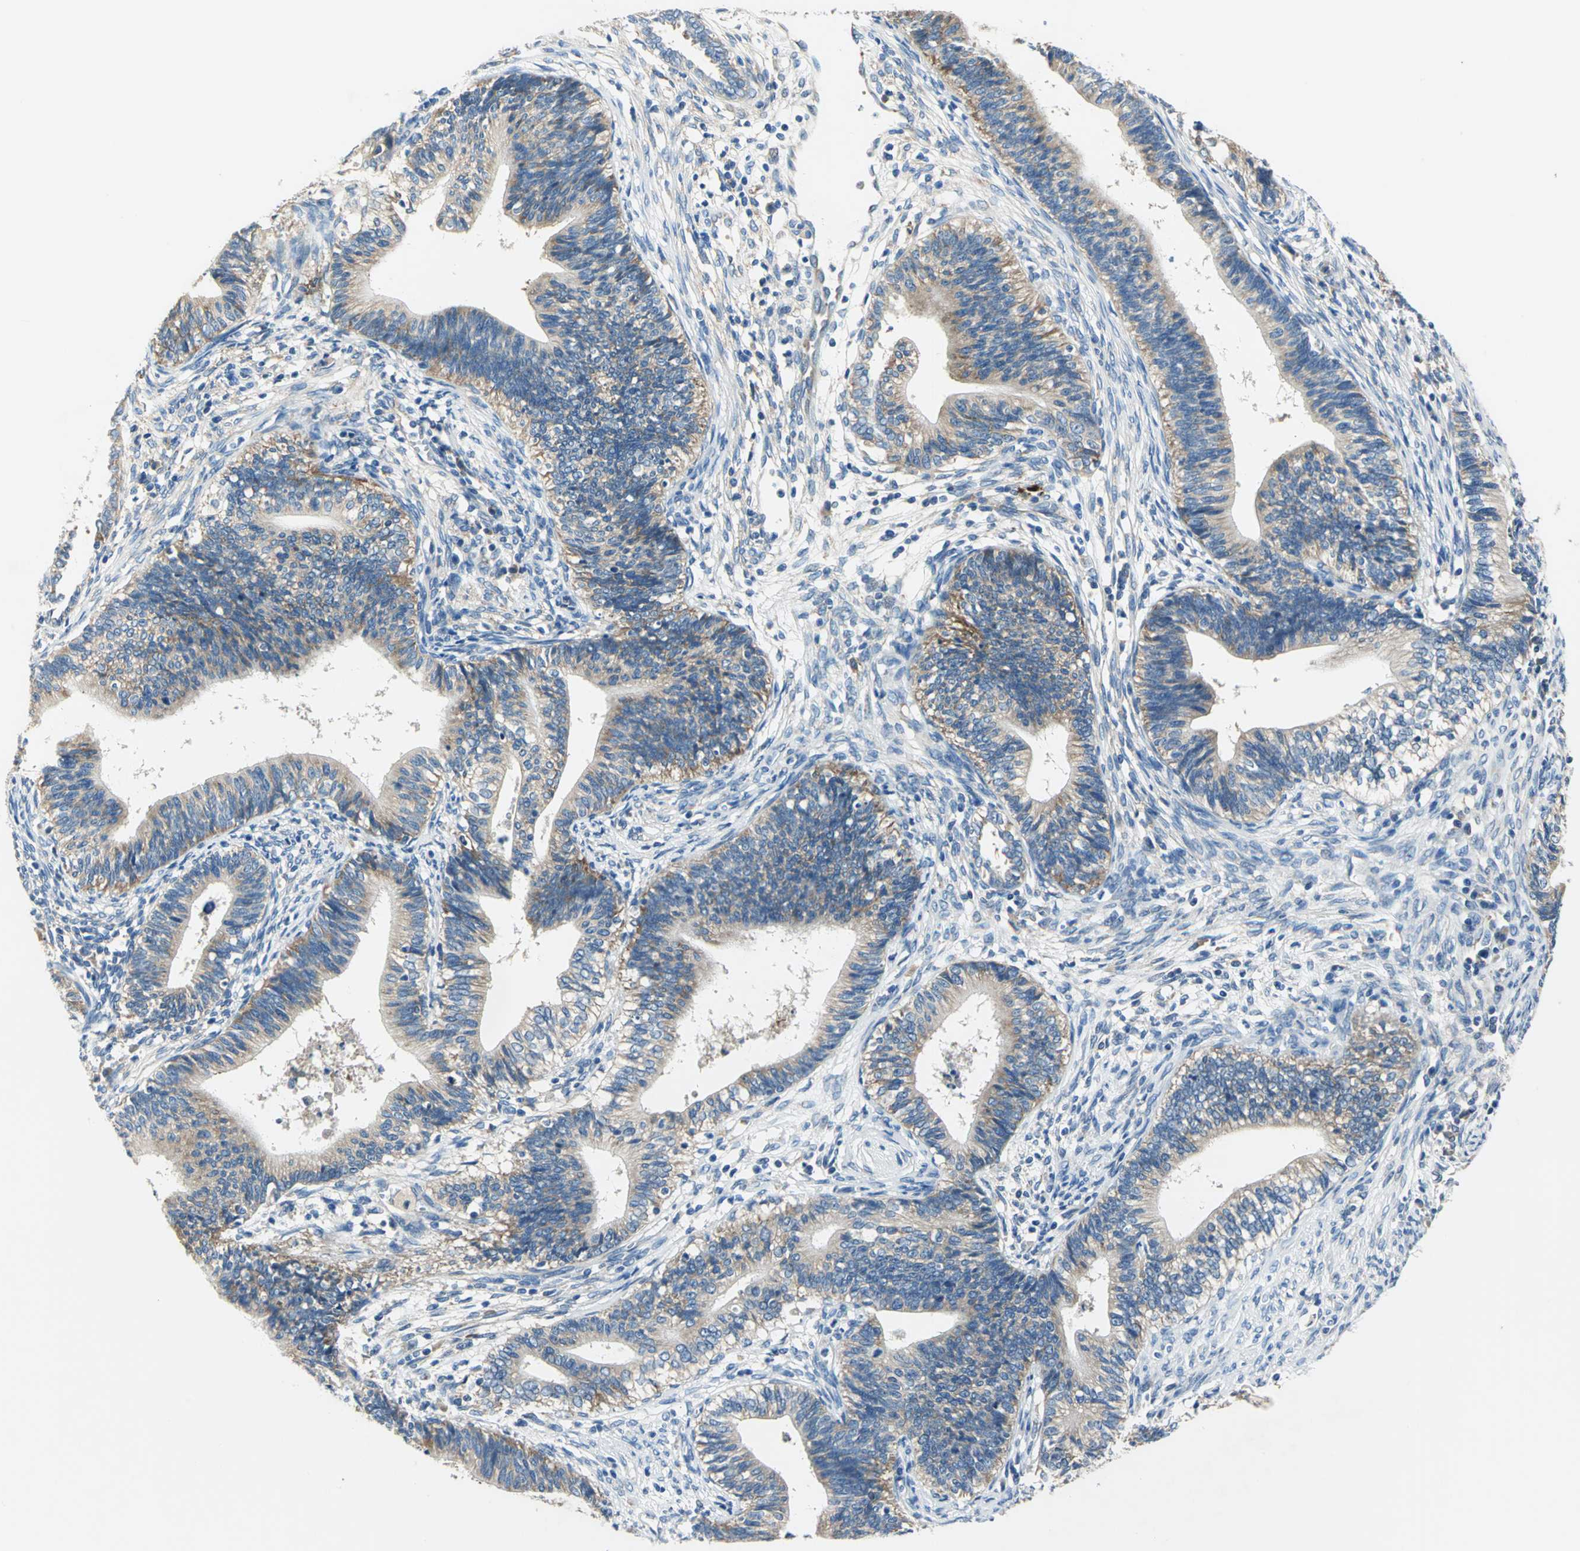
{"staining": {"intensity": "moderate", "quantity": ">75%", "location": "cytoplasmic/membranous"}, "tissue": "cervical cancer", "cell_type": "Tumor cells", "image_type": "cancer", "snomed": [{"axis": "morphology", "description": "Adenocarcinoma, NOS"}, {"axis": "topography", "description": "Cervix"}], "caption": "Immunohistochemistry of cervical cancer (adenocarcinoma) shows medium levels of moderate cytoplasmic/membranous positivity in about >75% of tumor cells.", "gene": "TRIM25", "patient": {"sex": "female", "age": 44}}